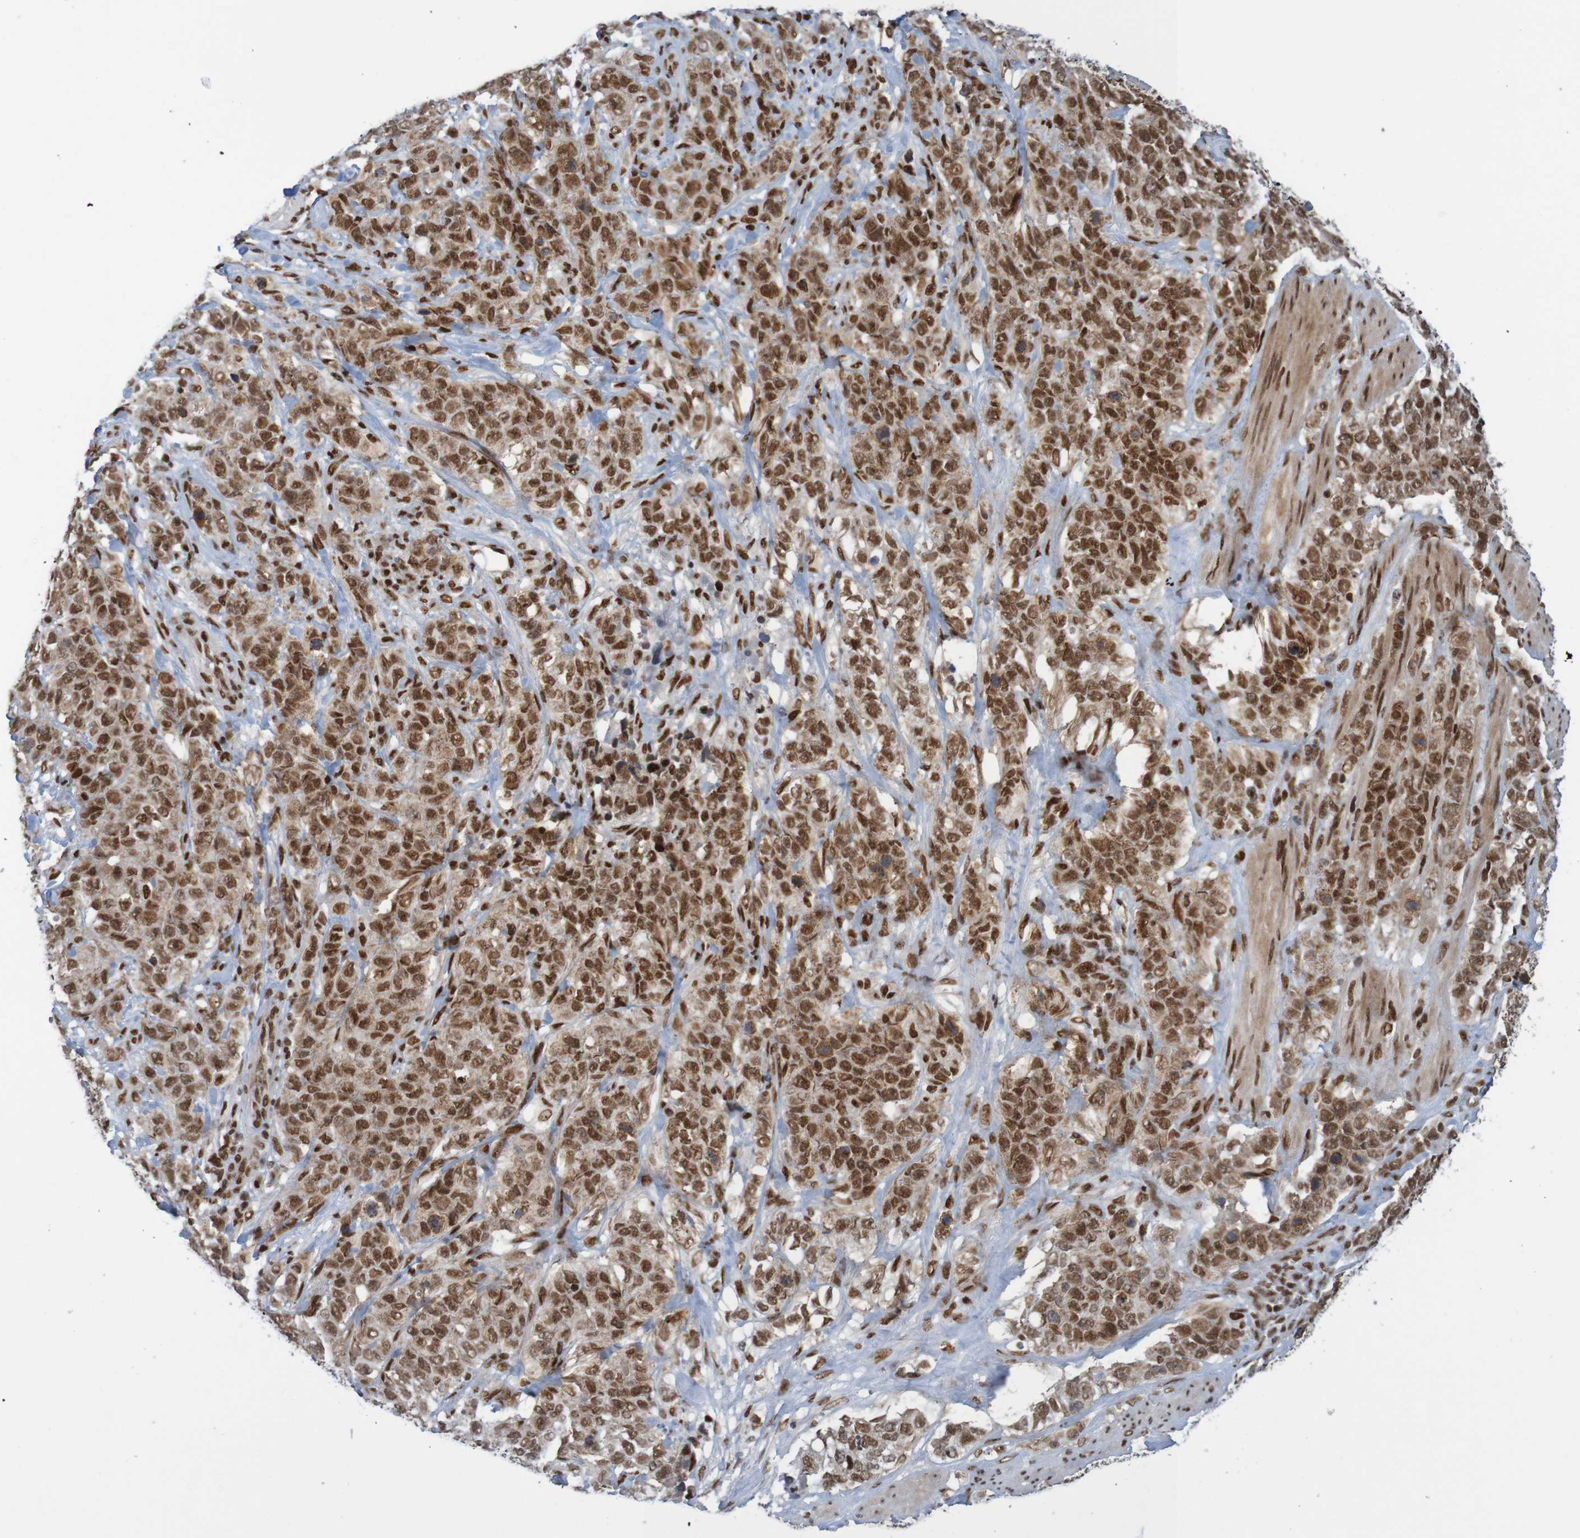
{"staining": {"intensity": "strong", "quantity": ">75%", "location": "nuclear"}, "tissue": "stomach cancer", "cell_type": "Tumor cells", "image_type": "cancer", "snomed": [{"axis": "morphology", "description": "Adenocarcinoma, NOS"}, {"axis": "topography", "description": "Stomach"}], "caption": "Protein expression analysis of human stomach adenocarcinoma reveals strong nuclear staining in about >75% of tumor cells.", "gene": "THRAP3", "patient": {"sex": "male", "age": 48}}